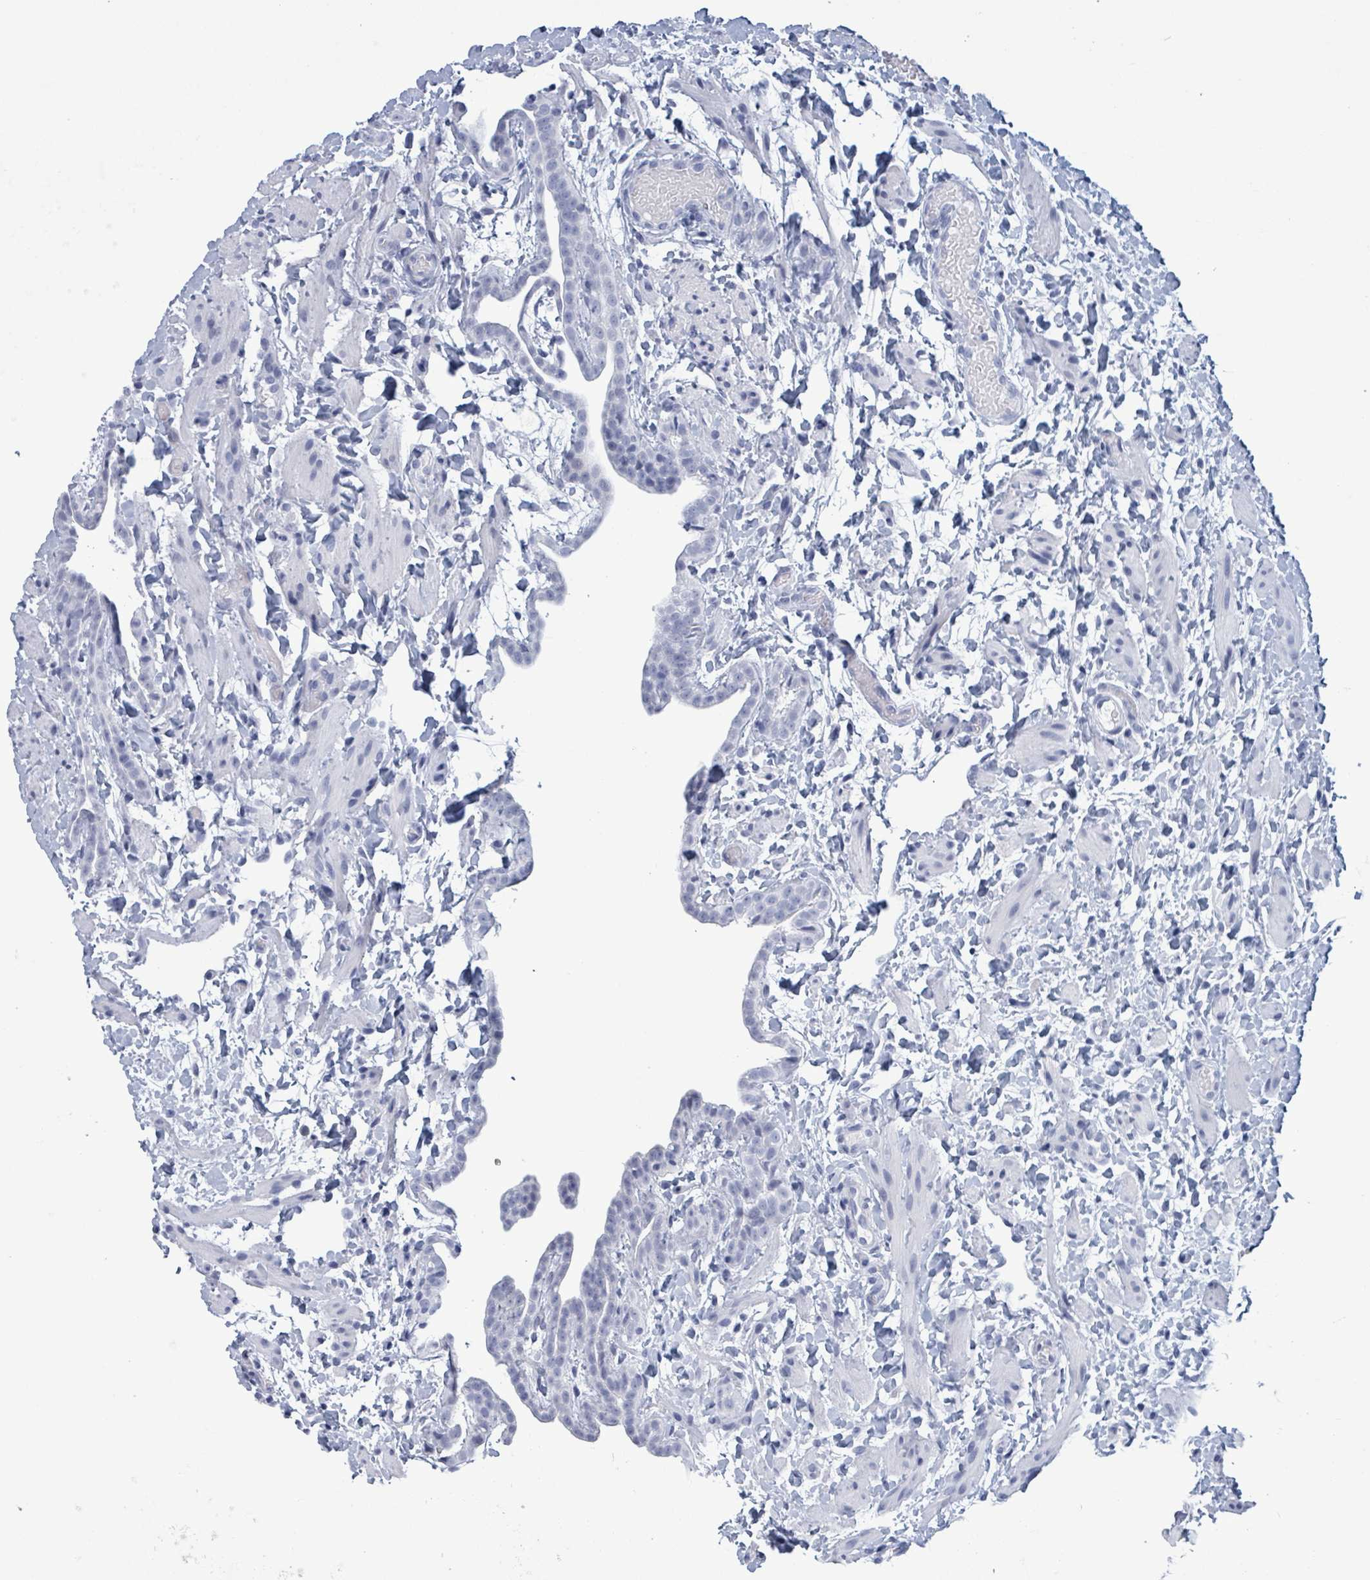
{"staining": {"intensity": "negative", "quantity": "none", "location": "none"}, "tissue": "fallopian tube", "cell_type": "Glandular cells", "image_type": "normal", "snomed": [{"axis": "morphology", "description": "Normal tissue, NOS"}, {"axis": "topography", "description": "Fallopian tube"}], "caption": "This is a micrograph of immunohistochemistry (IHC) staining of benign fallopian tube, which shows no positivity in glandular cells. The staining is performed using DAB brown chromogen with nuclei counter-stained in using hematoxylin.", "gene": "NKX2", "patient": {"sex": "female", "age": 37}}